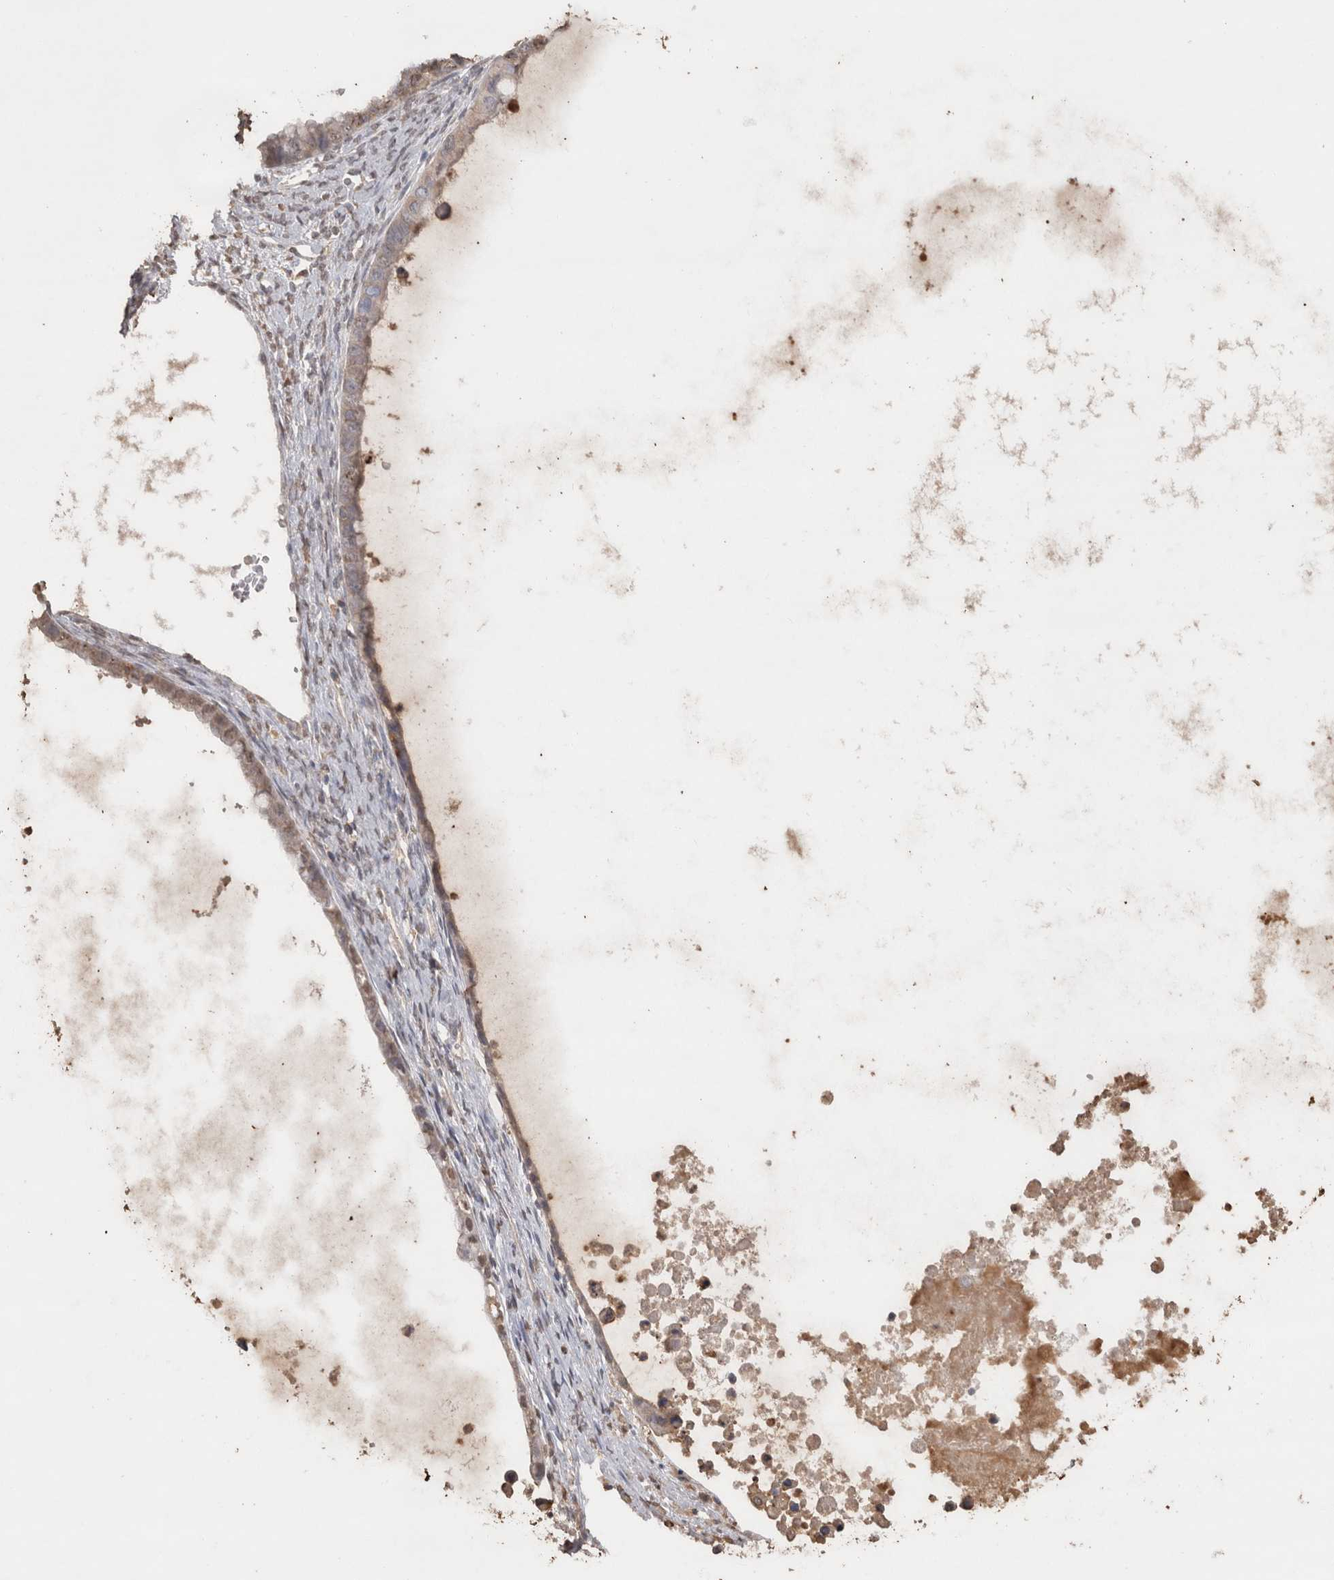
{"staining": {"intensity": "weak", "quantity": ">75%", "location": "cytoplasmic/membranous,nuclear"}, "tissue": "ovarian cancer", "cell_type": "Tumor cells", "image_type": "cancer", "snomed": [{"axis": "morphology", "description": "Cystadenocarcinoma, mucinous, NOS"}, {"axis": "topography", "description": "Ovary"}], "caption": "DAB immunohistochemical staining of mucinous cystadenocarcinoma (ovarian) displays weak cytoplasmic/membranous and nuclear protein expression in approximately >75% of tumor cells. Immunohistochemistry (ihc) stains the protein in brown and the nuclei are stained blue.", "gene": "CRELD2", "patient": {"sex": "female", "age": 80}}